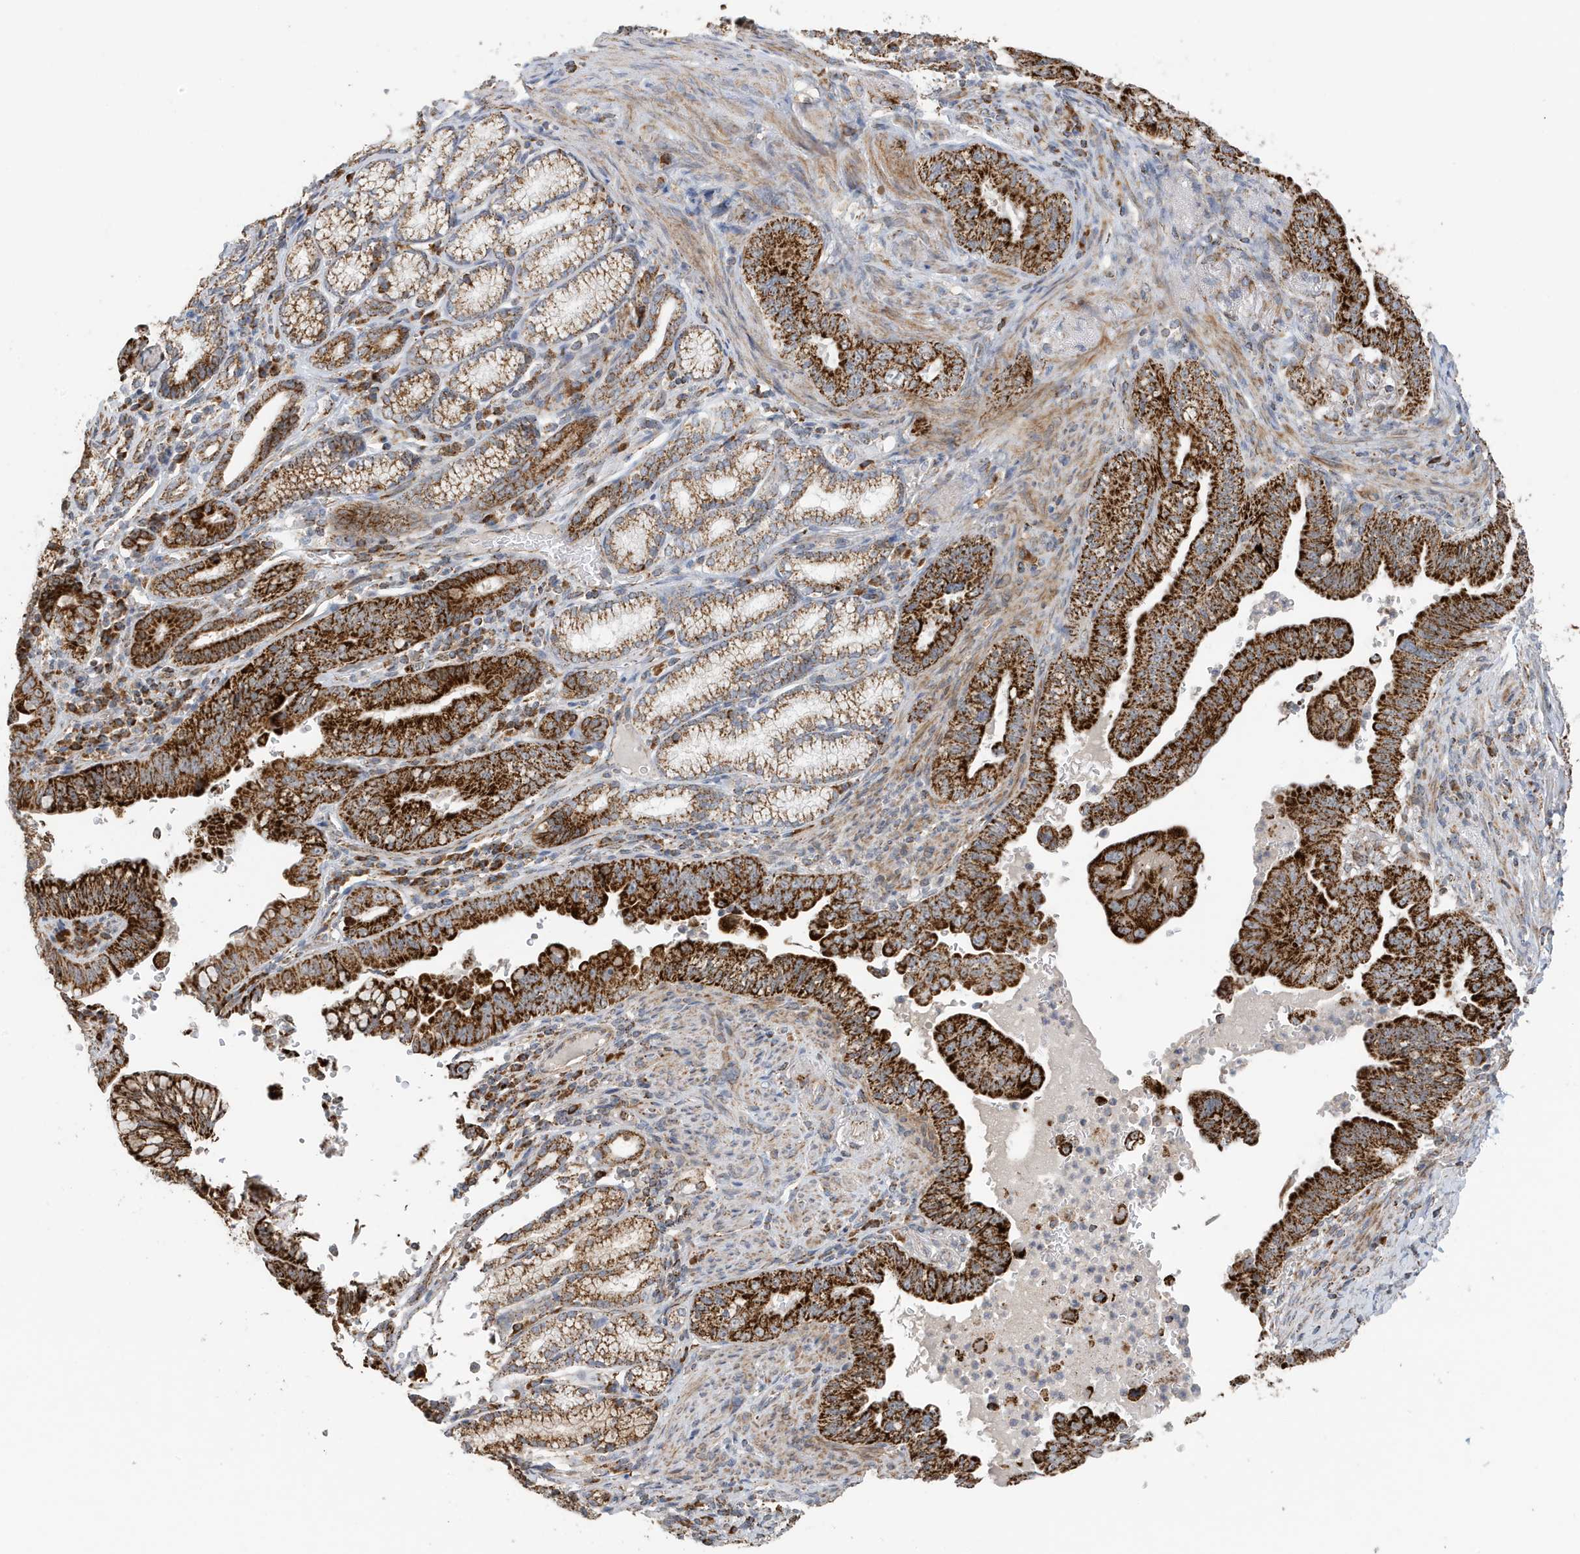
{"staining": {"intensity": "strong", "quantity": ">75%", "location": "cytoplasmic/membranous"}, "tissue": "pancreatic cancer", "cell_type": "Tumor cells", "image_type": "cancer", "snomed": [{"axis": "morphology", "description": "Adenocarcinoma, NOS"}, {"axis": "topography", "description": "Pancreas"}], "caption": "Immunohistochemical staining of pancreatic cancer demonstrates high levels of strong cytoplasmic/membranous staining in about >75% of tumor cells.", "gene": "MAN1A1", "patient": {"sex": "male", "age": 70}}